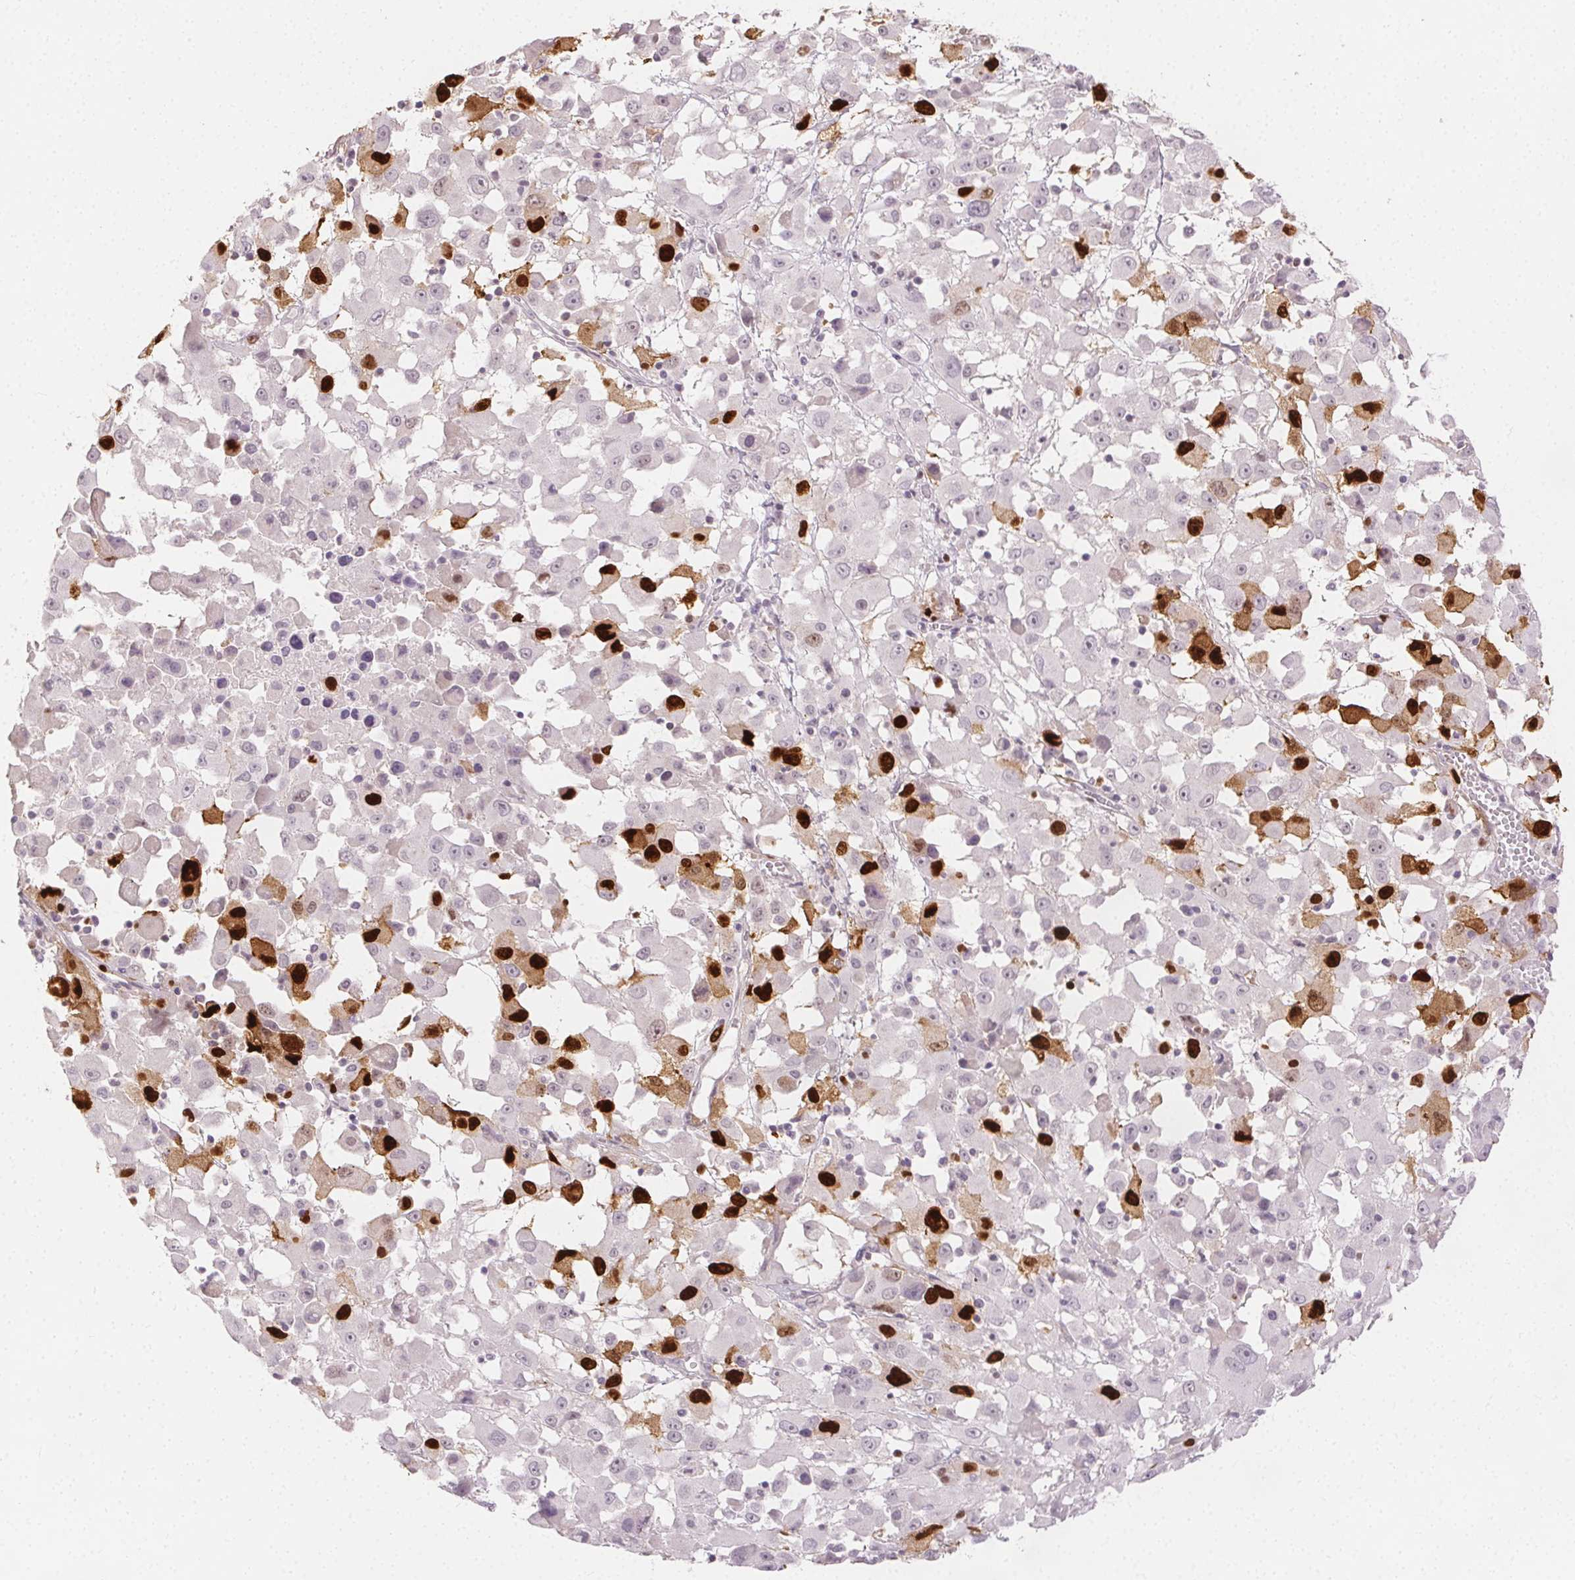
{"staining": {"intensity": "strong", "quantity": "25%-75%", "location": "nuclear"}, "tissue": "melanoma", "cell_type": "Tumor cells", "image_type": "cancer", "snomed": [{"axis": "morphology", "description": "Malignant melanoma, Metastatic site"}, {"axis": "topography", "description": "Soft tissue"}], "caption": "Immunohistochemistry (IHC) of melanoma exhibits high levels of strong nuclear expression in approximately 25%-75% of tumor cells.", "gene": "ANLN", "patient": {"sex": "male", "age": 50}}